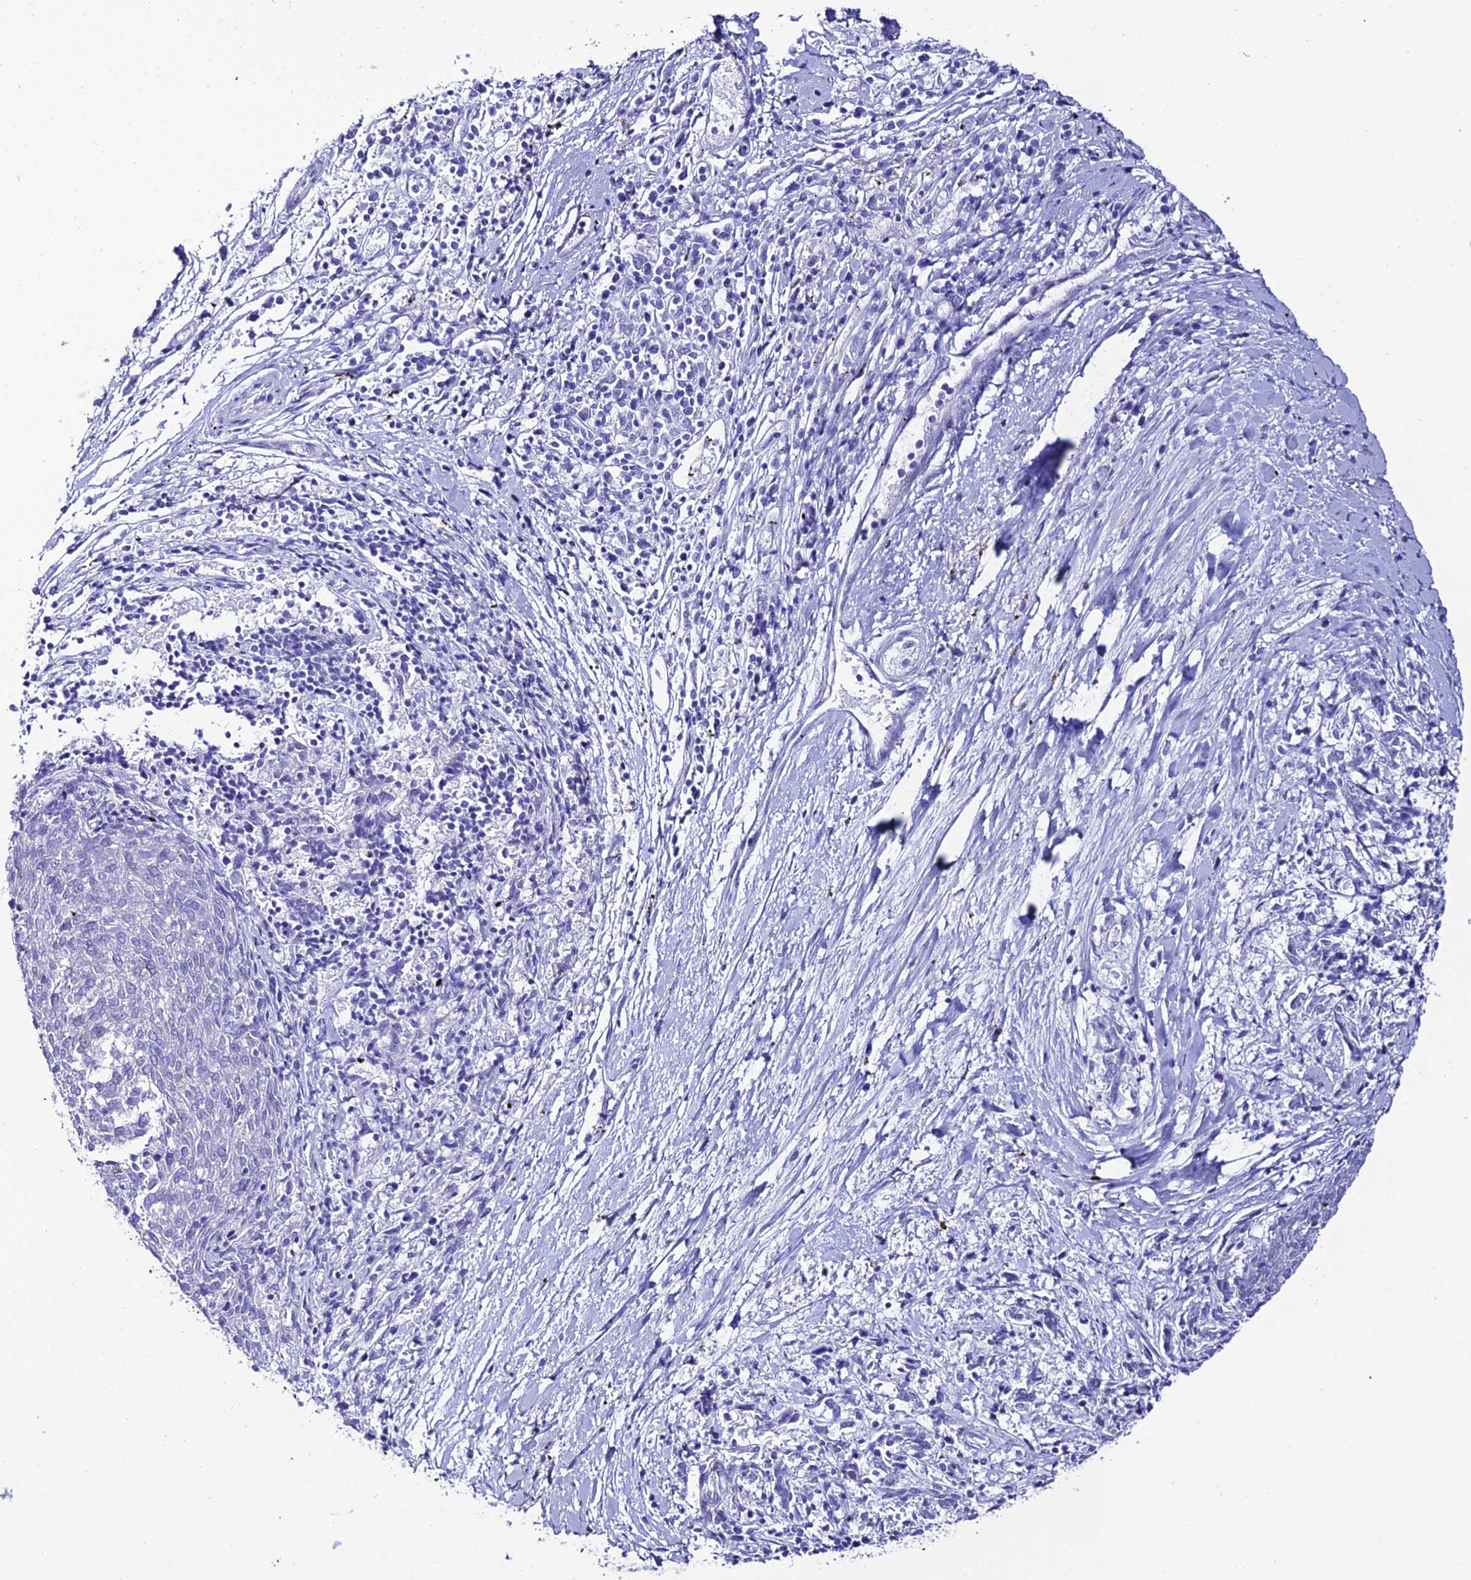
{"staining": {"intensity": "negative", "quantity": "none", "location": "none"}, "tissue": "melanoma", "cell_type": "Tumor cells", "image_type": "cancer", "snomed": [{"axis": "morphology", "description": "Malignant melanoma, NOS"}, {"axis": "topography", "description": "Skin"}], "caption": "Melanoma was stained to show a protein in brown. There is no significant expression in tumor cells. The staining was performed using DAB (3,3'-diaminobenzidine) to visualize the protein expression in brown, while the nuclei were stained in blue with hematoxylin (Magnification: 20x).", "gene": "OR4D5", "patient": {"sex": "female", "age": 72}}